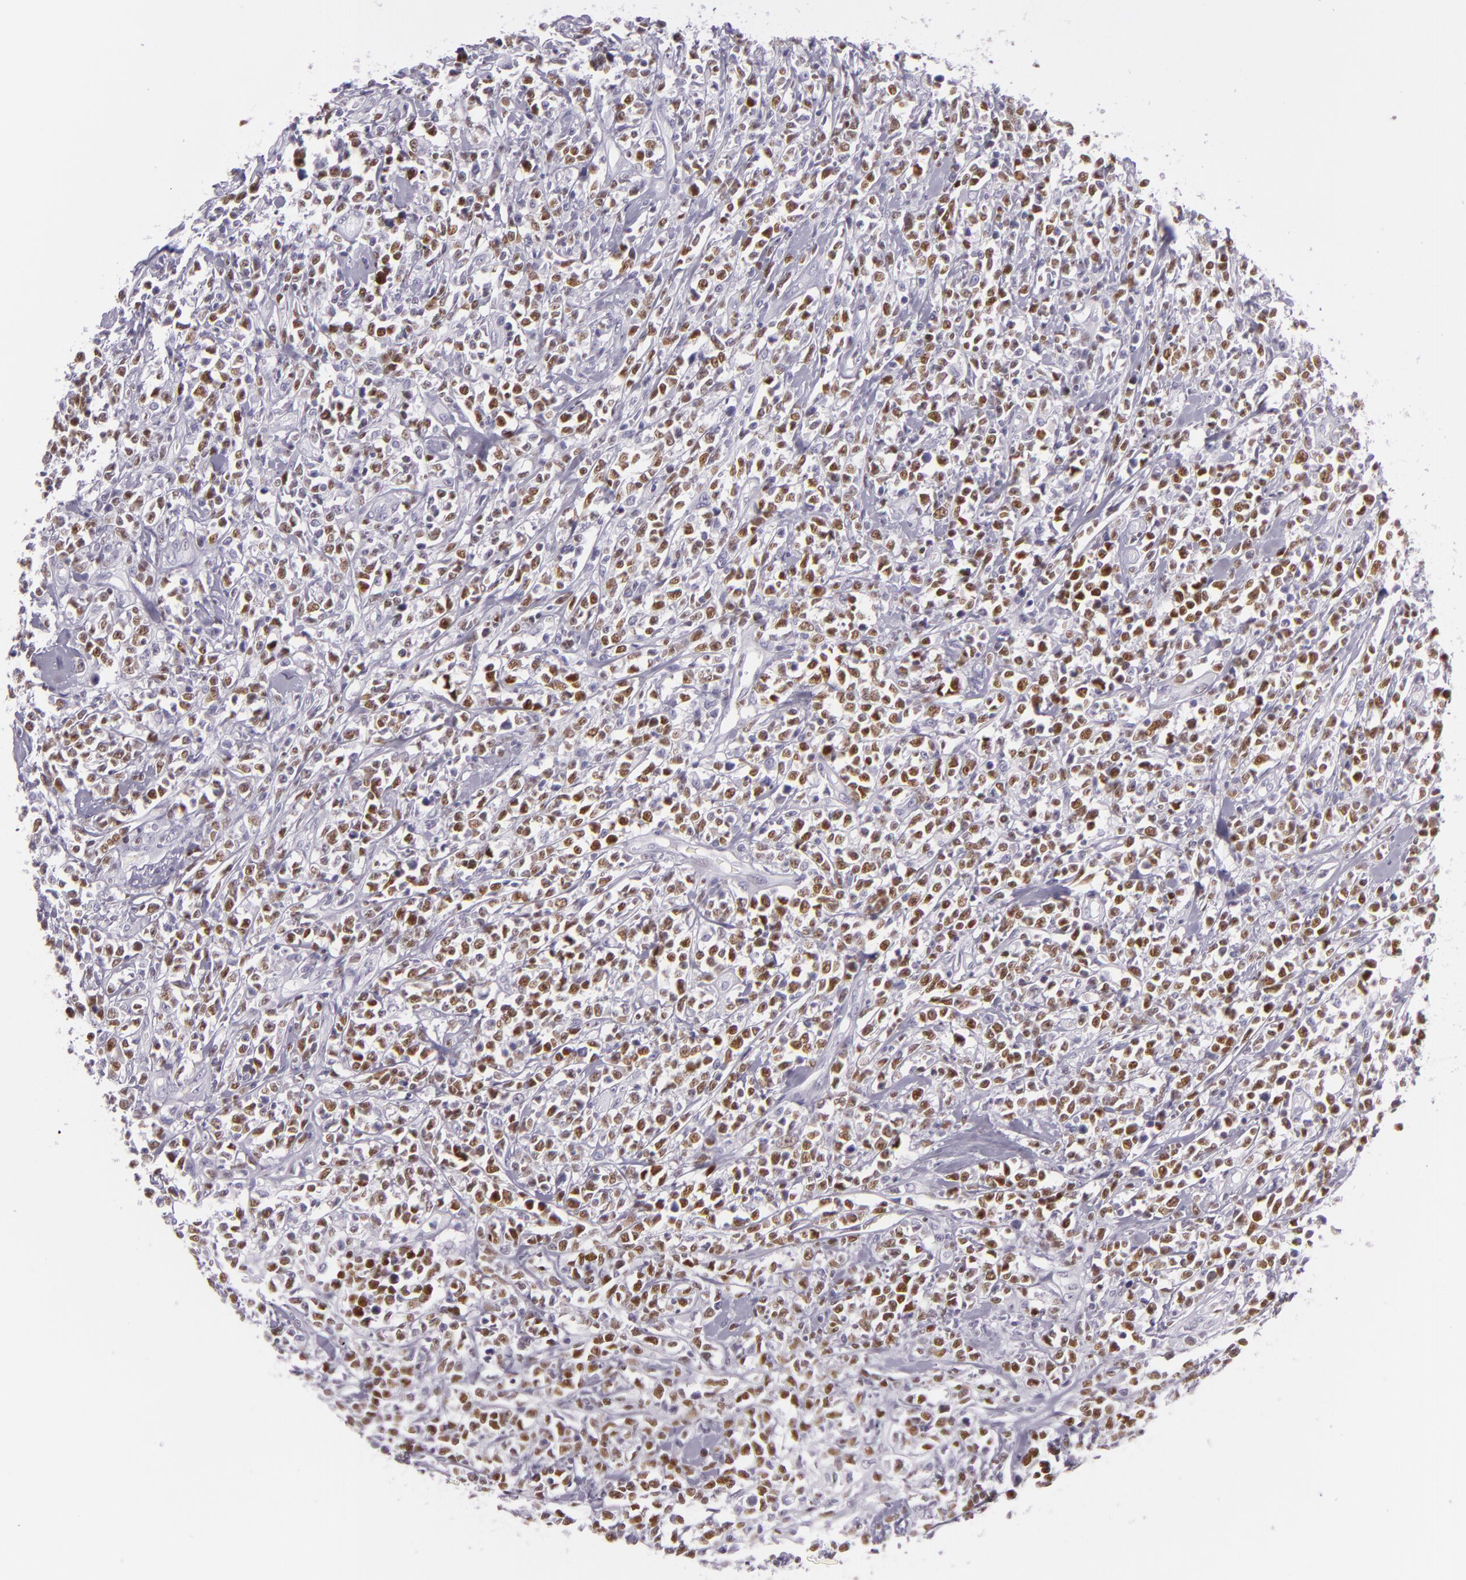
{"staining": {"intensity": "moderate", "quantity": ">75%", "location": "nuclear"}, "tissue": "lymphoma", "cell_type": "Tumor cells", "image_type": "cancer", "snomed": [{"axis": "morphology", "description": "Malignant lymphoma, non-Hodgkin's type, High grade"}, {"axis": "topography", "description": "Colon"}], "caption": "This micrograph shows immunohistochemistry (IHC) staining of lymphoma, with medium moderate nuclear expression in about >75% of tumor cells.", "gene": "MCM3", "patient": {"sex": "male", "age": 82}}